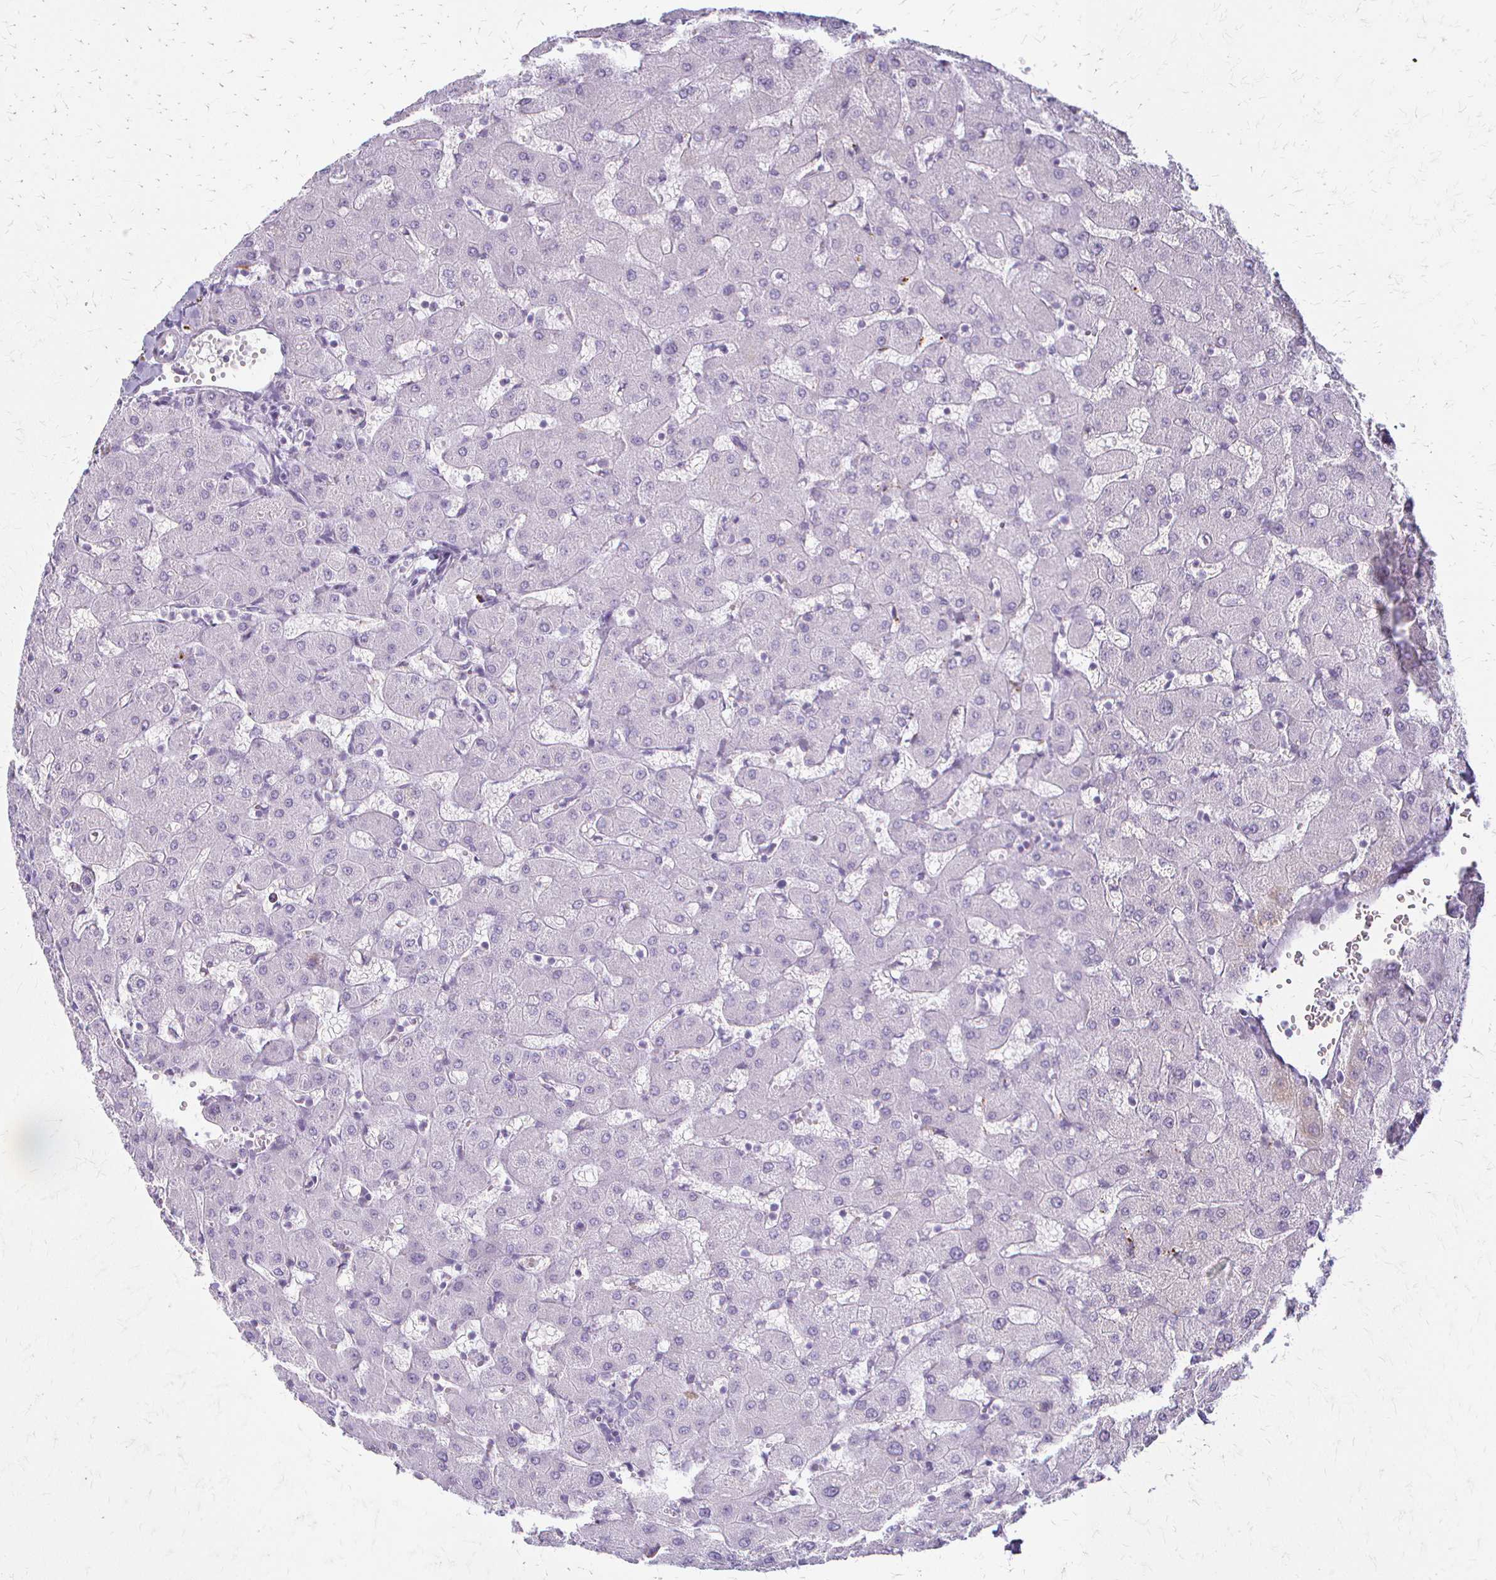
{"staining": {"intensity": "negative", "quantity": "none", "location": "none"}, "tissue": "liver", "cell_type": "Cholangiocytes", "image_type": "normal", "snomed": [{"axis": "morphology", "description": "Normal tissue, NOS"}, {"axis": "topography", "description": "Liver"}], "caption": "Liver stained for a protein using immunohistochemistry displays no positivity cholangiocytes.", "gene": "ACP5", "patient": {"sex": "female", "age": 63}}